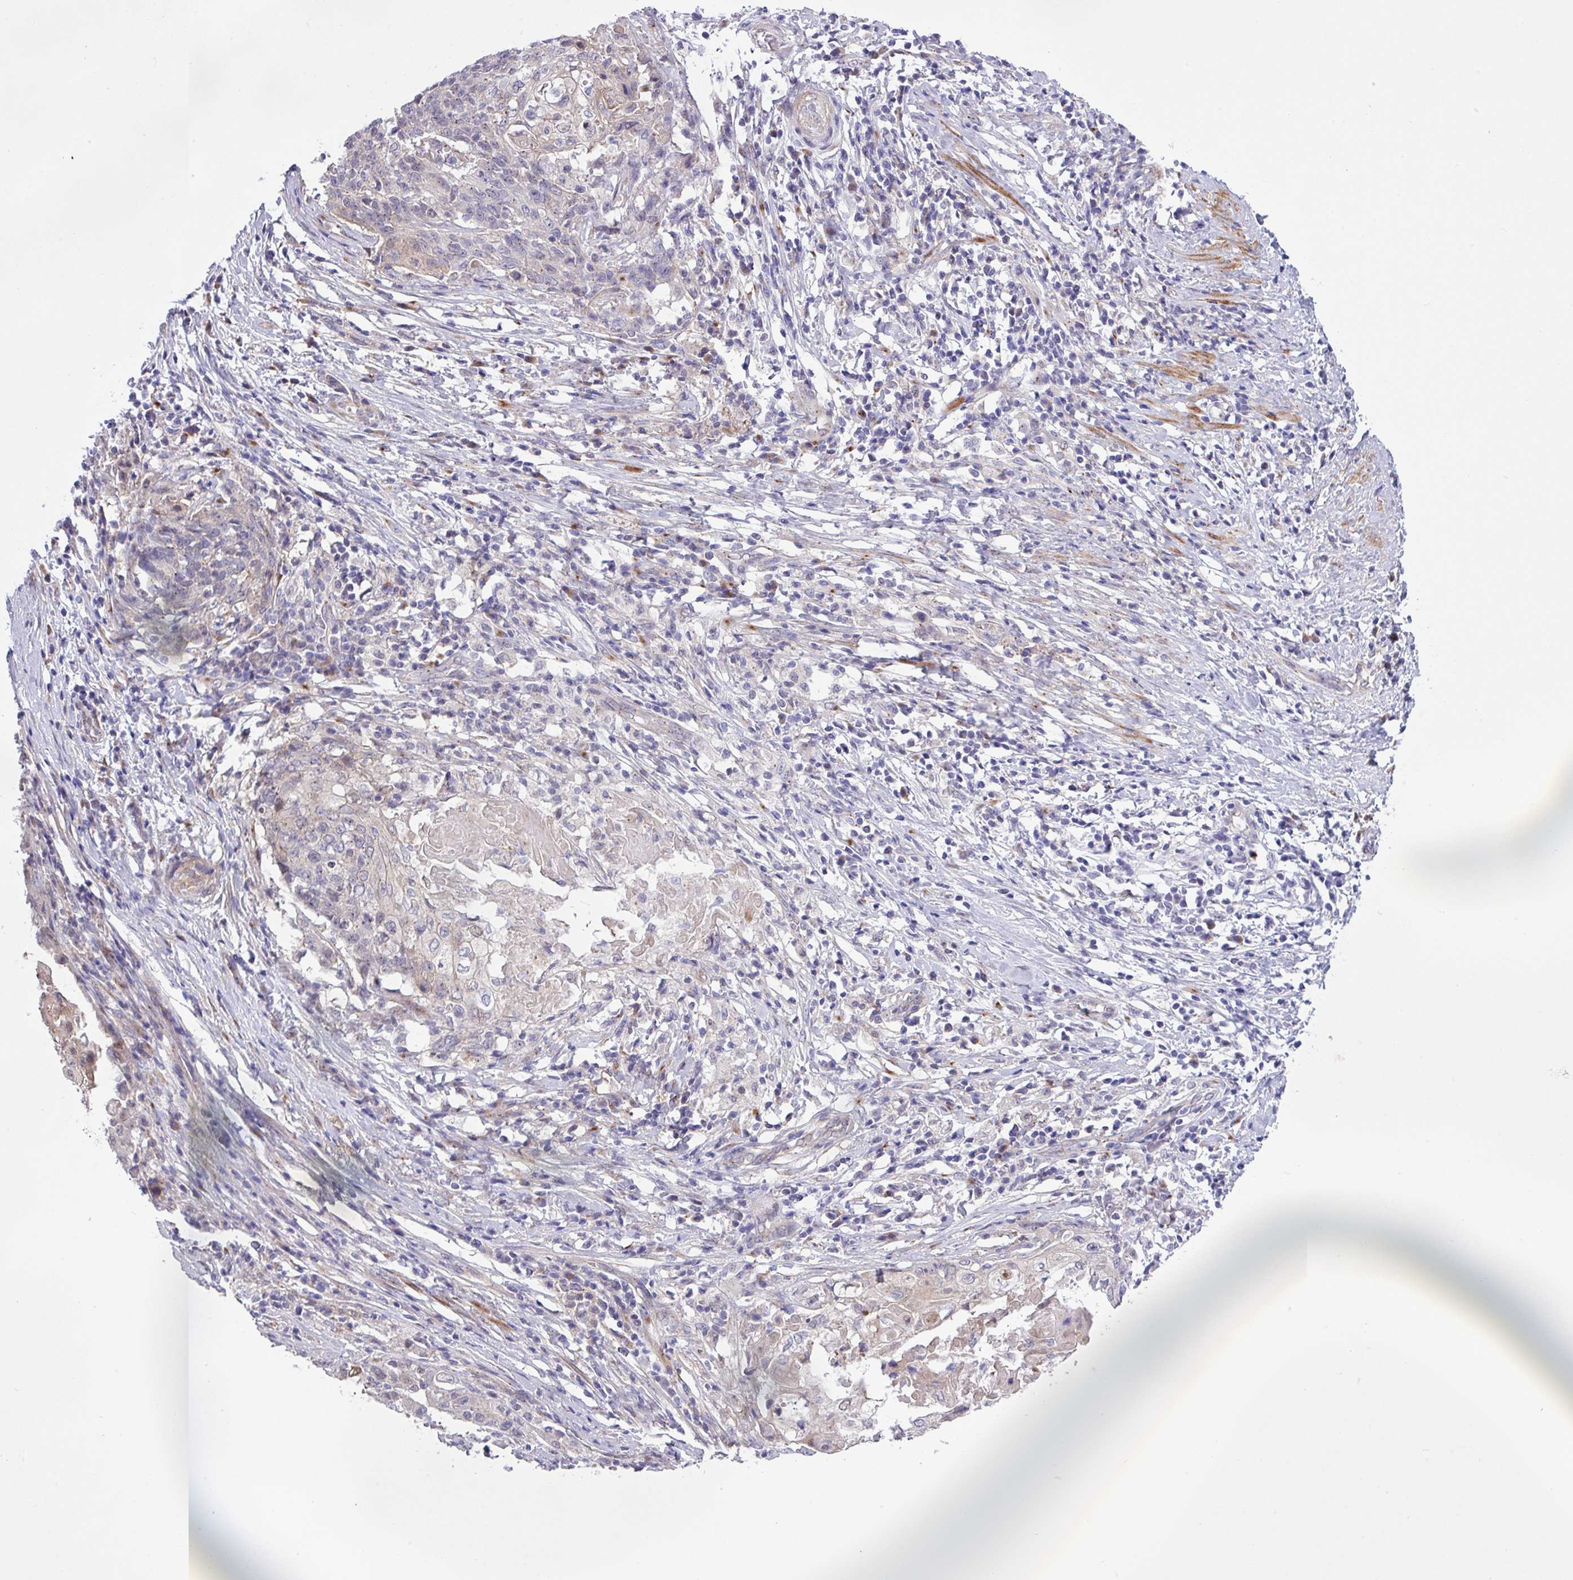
{"staining": {"intensity": "negative", "quantity": "none", "location": "none"}, "tissue": "cervical cancer", "cell_type": "Tumor cells", "image_type": "cancer", "snomed": [{"axis": "morphology", "description": "Squamous cell carcinoma, NOS"}, {"axis": "topography", "description": "Cervix"}], "caption": "Immunohistochemistry (IHC) image of cervical squamous cell carcinoma stained for a protein (brown), which displays no expression in tumor cells.", "gene": "SPINK8", "patient": {"sex": "female", "age": 39}}